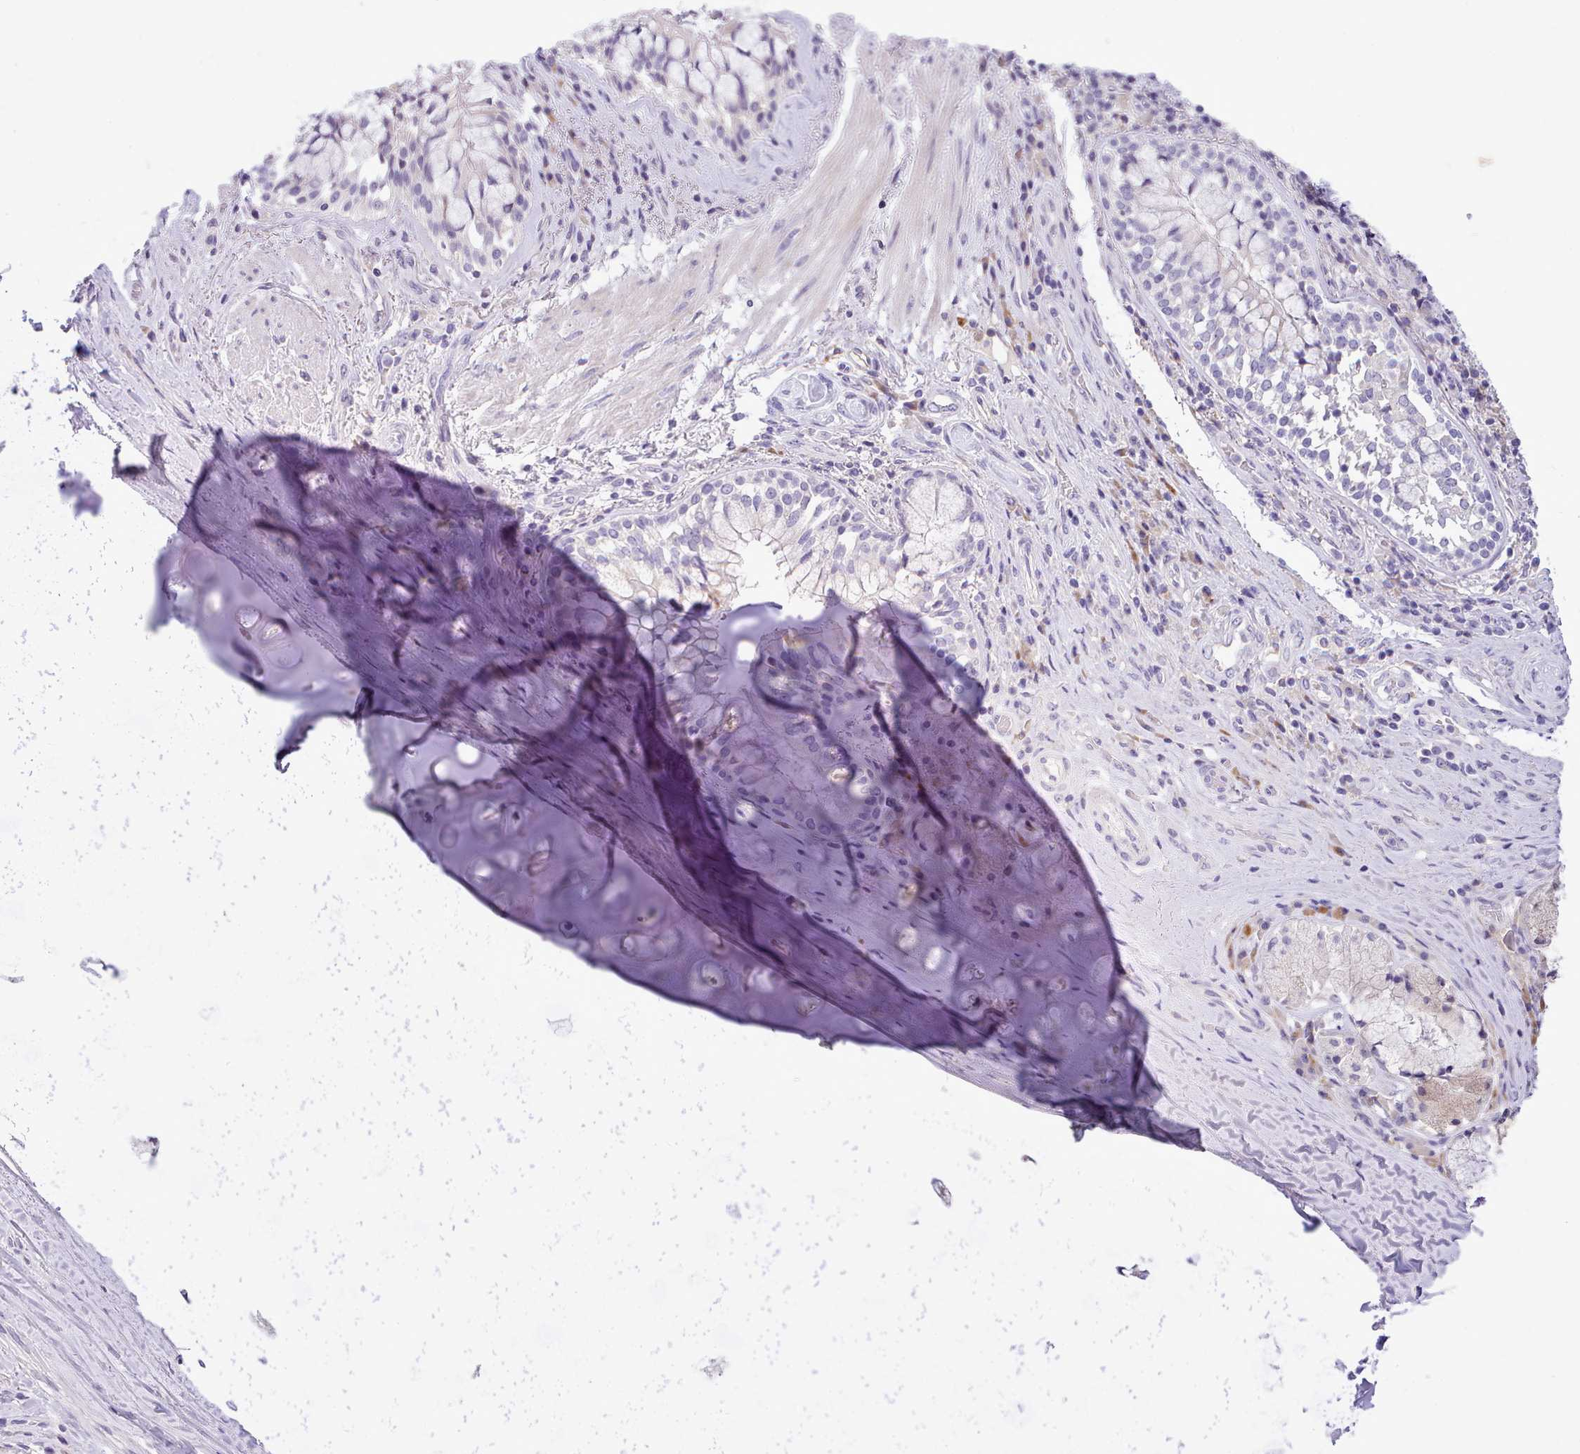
{"staining": {"intensity": "negative", "quantity": "none", "location": "none"}, "tissue": "adipose tissue", "cell_type": "Adipocytes", "image_type": "normal", "snomed": [{"axis": "morphology", "description": "Normal tissue, NOS"}, {"axis": "morphology", "description": "Squamous cell carcinoma, NOS"}, {"axis": "topography", "description": "Bronchus"}, {"axis": "topography", "description": "Lung"}], "caption": "The photomicrograph demonstrates no staining of adipocytes in benign adipose tissue.", "gene": "FAM83E", "patient": {"sex": "male", "age": 64}}